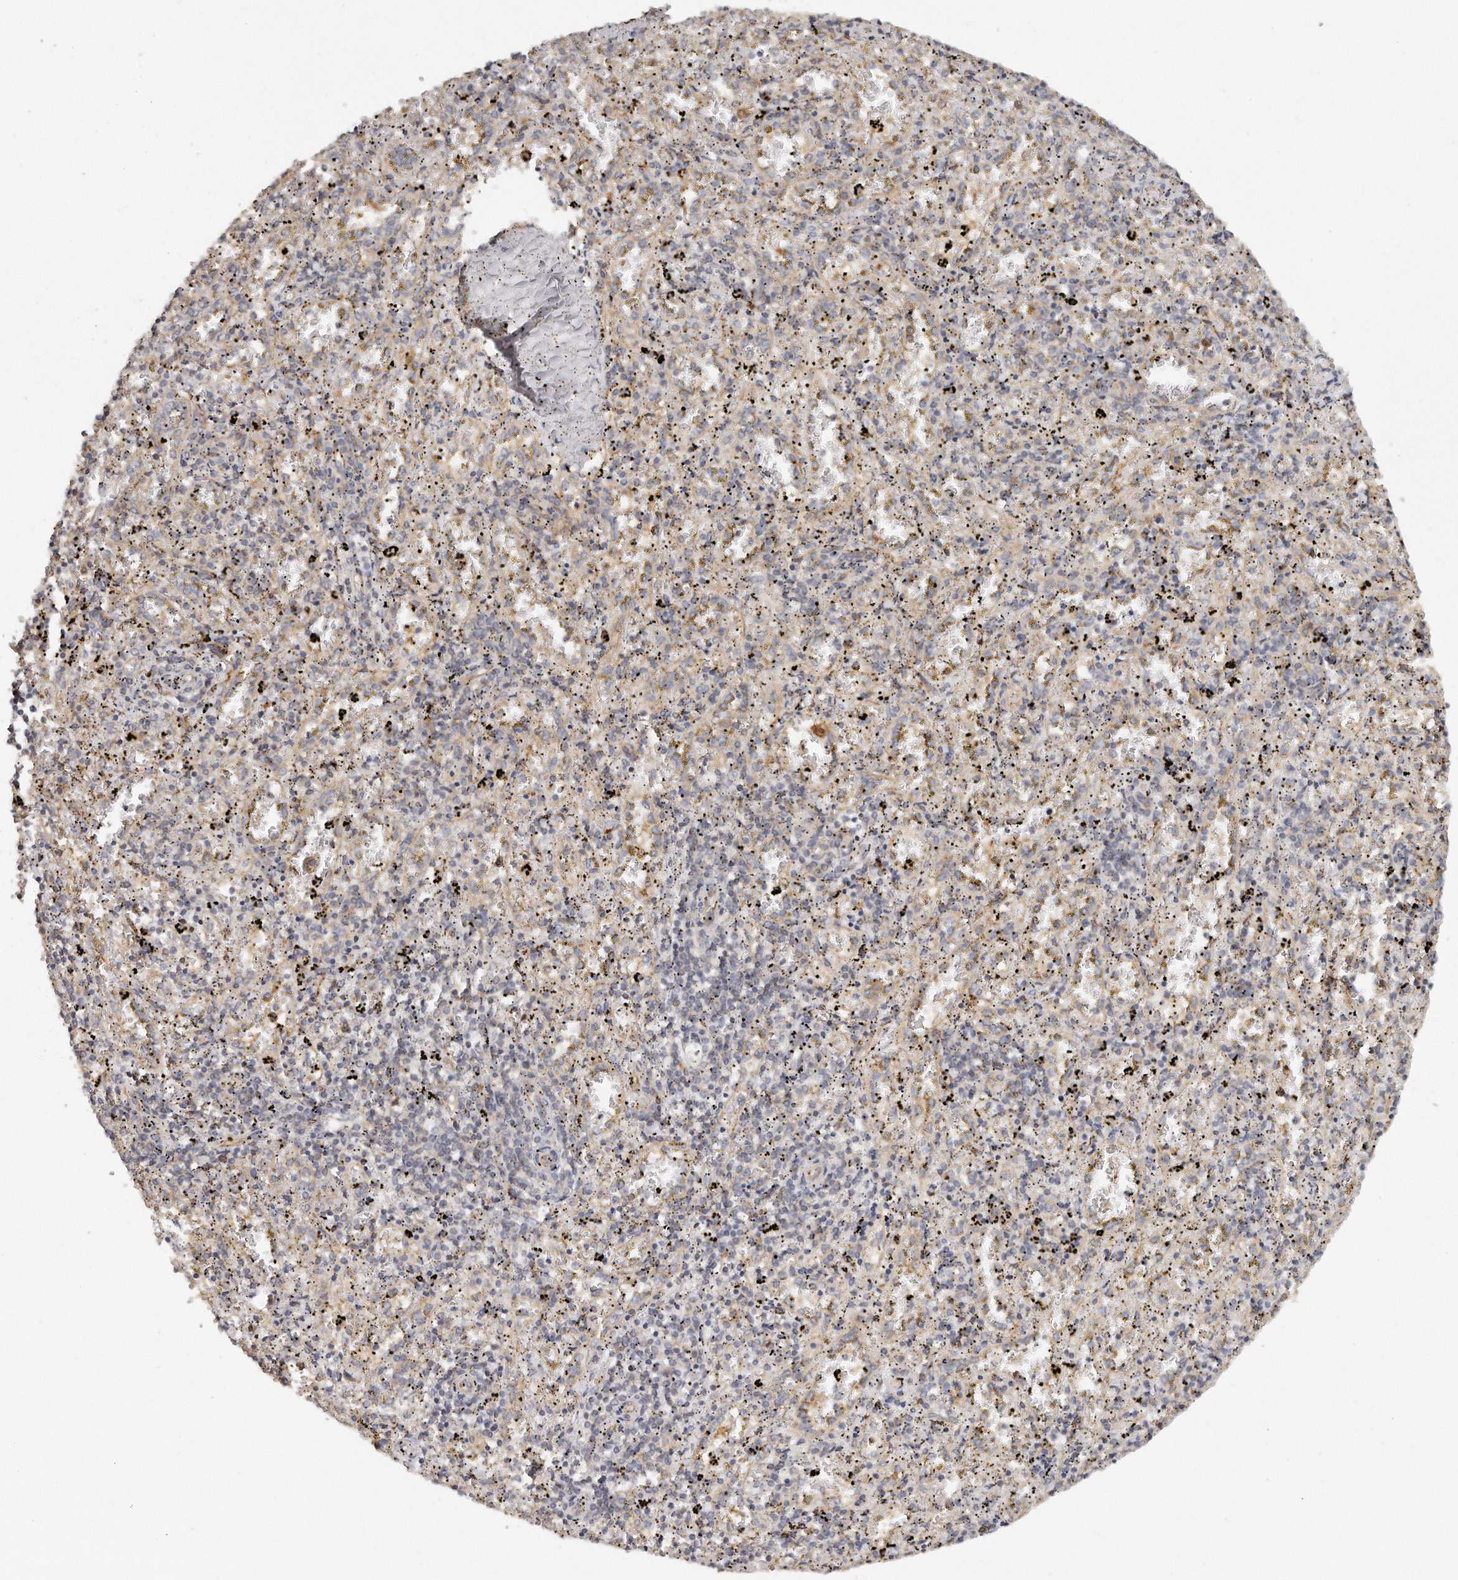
{"staining": {"intensity": "moderate", "quantity": "<25%", "location": "cytoplasmic/membranous"}, "tissue": "spleen", "cell_type": "Cells in red pulp", "image_type": "normal", "snomed": [{"axis": "morphology", "description": "Normal tissue, NOS"}, {"axis": "topography", "description": "Spleen"}], "caption": "A photomicrograph of human spleen stained for a protein displays moderate cytoplasmic/membranous brown staining in cells in red pulp. (Brightfield microscopy of DAB IHC at high magnification).", "gene": "TTLL4", "patient": {"sex": "male", "age": 11}}